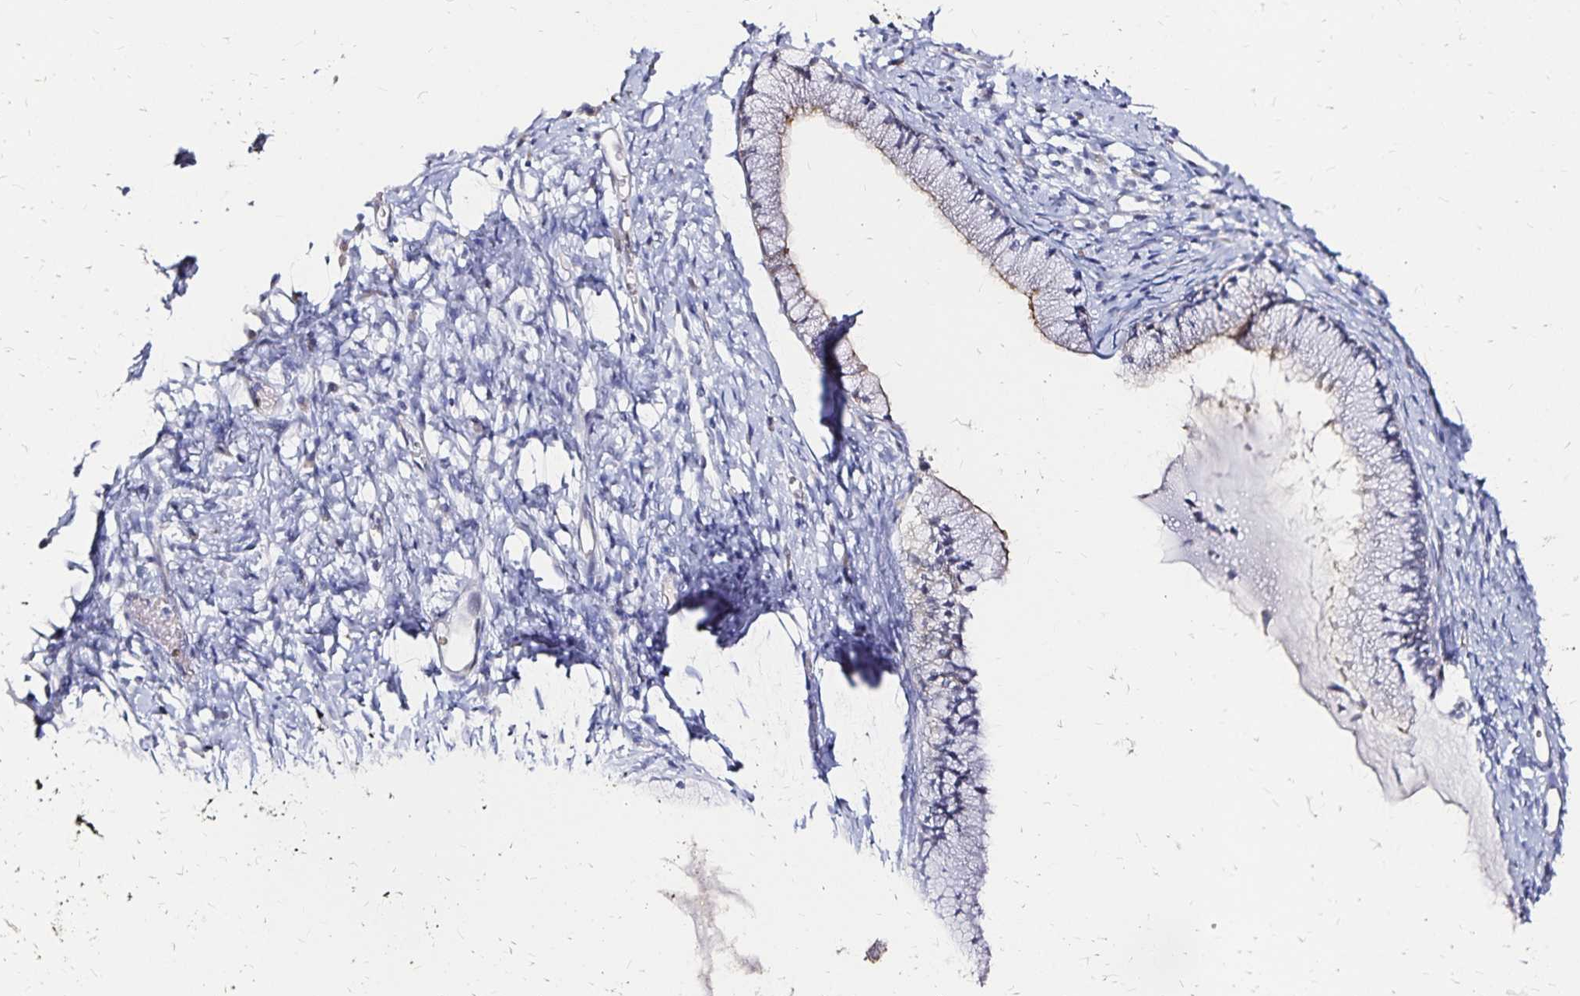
{"staining": {"intensity": "negative", "quantity": "none", "location": "none"}, "tissue": "cervix", "cell_type": "Glandular cells", "image_type": "normal", "snomed": [{"axis": "morphology", "description": "Normal tissue, NOS"}, {"axis": "topography", "description": "Cervix"}], "caption": "An image of cervix stained for a protein reveals no brown staining in glandular cells. The staining is performed using DAB (3,3'-diaminobenzidine) brown chromogen with nuclei counter-stained in using hematoxylin.", "gene": "SLC5A1", "patient": {"sex": "female", "age": 40}}